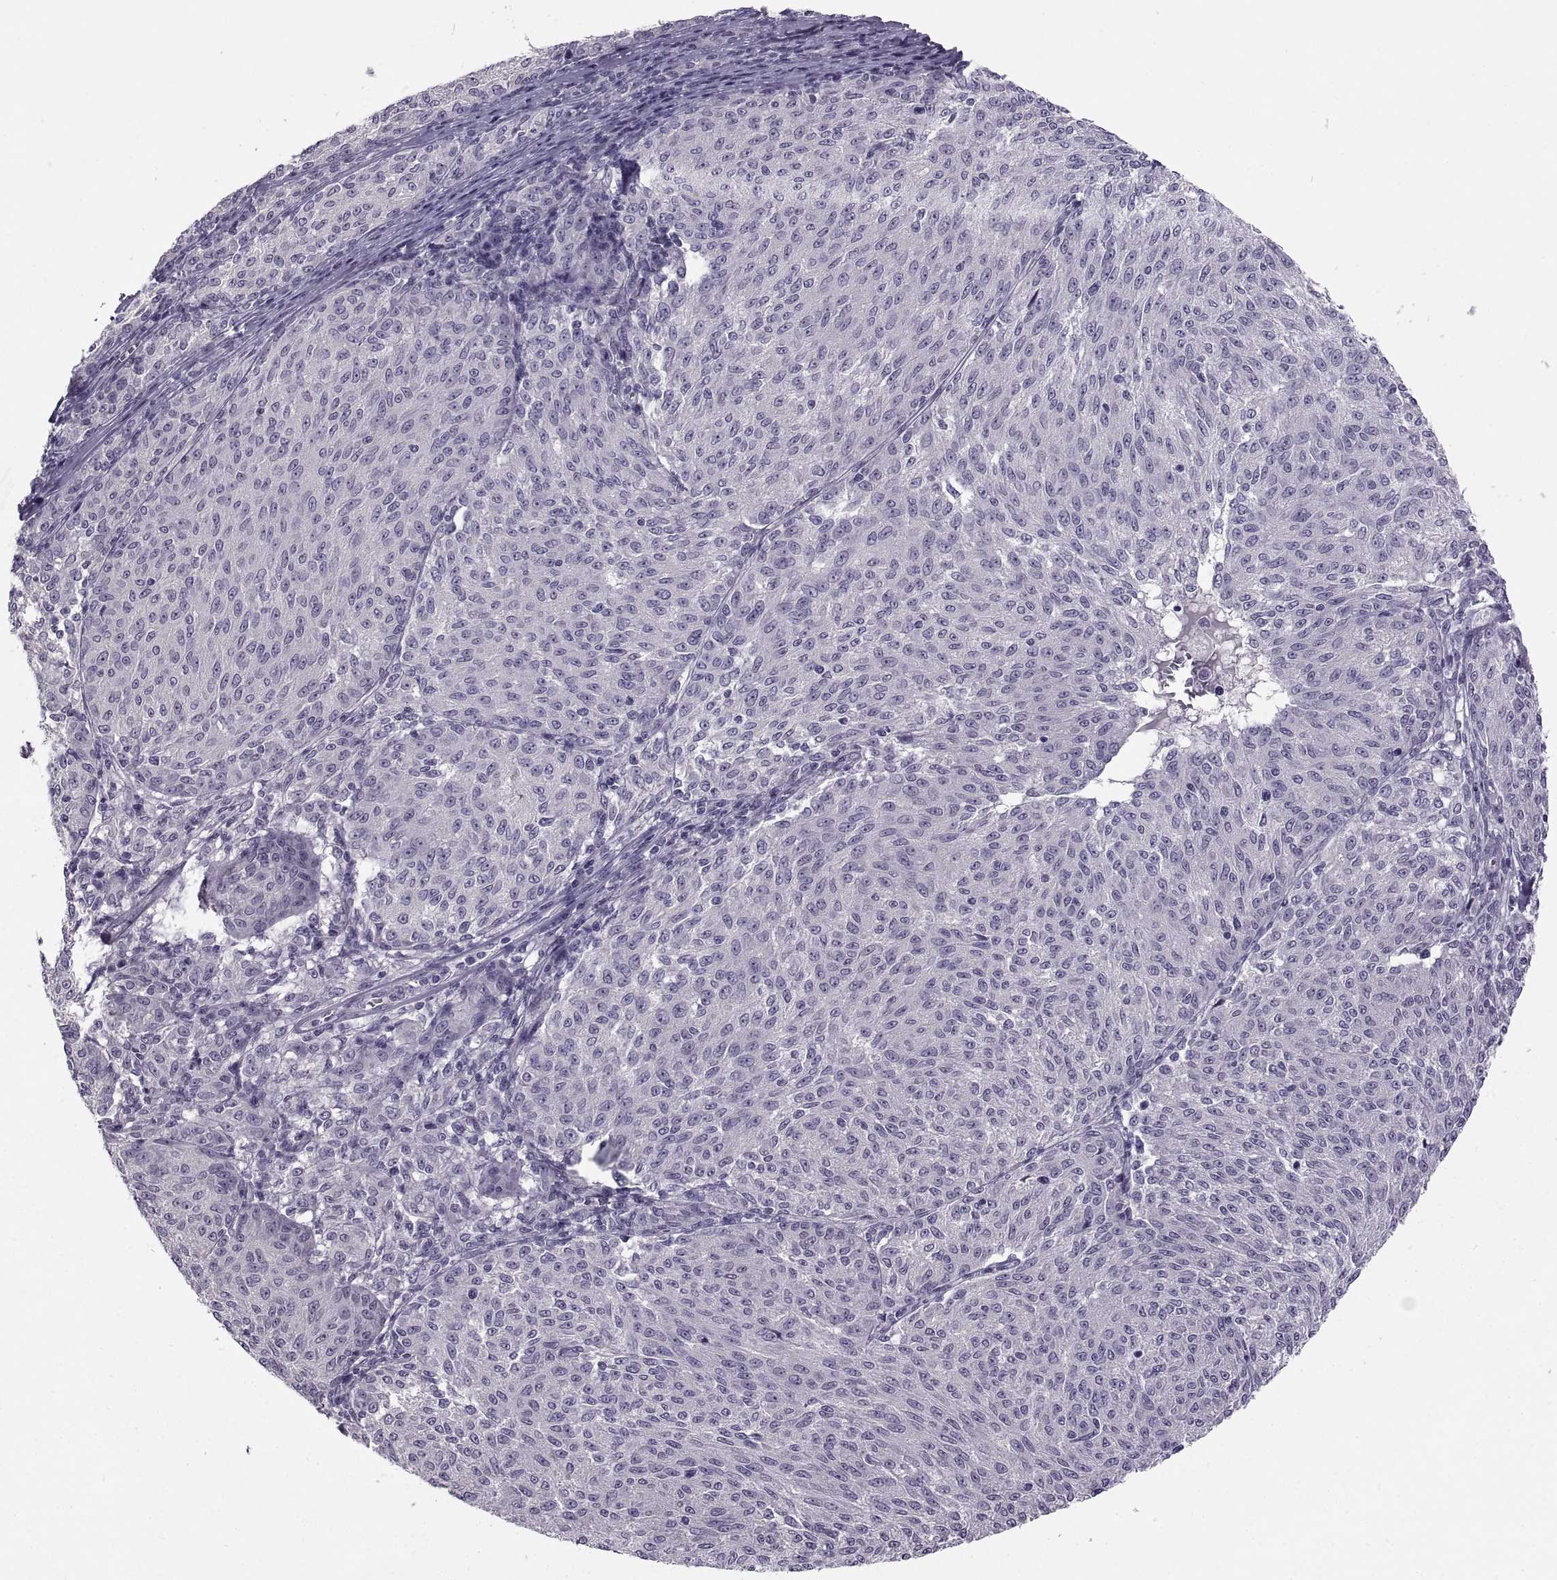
{"staining": {"intensity": "negative", "quantity": "none", "location": "none"}, "tissue": "melanoma", "cell_type": "Tumor cells", "image_type": "cancer", "snomed": [{"axis": "morphology", "description": "Malignant melanoma, NOS"}, {"axis": "topography", "description": "Skin"}], "caption": "Immunohistochemical staining of human malignant melanoma displays no significant expression in tumor cells.", "gene": "BSPH1", "patient": {"sex": "female", "age": 72}}